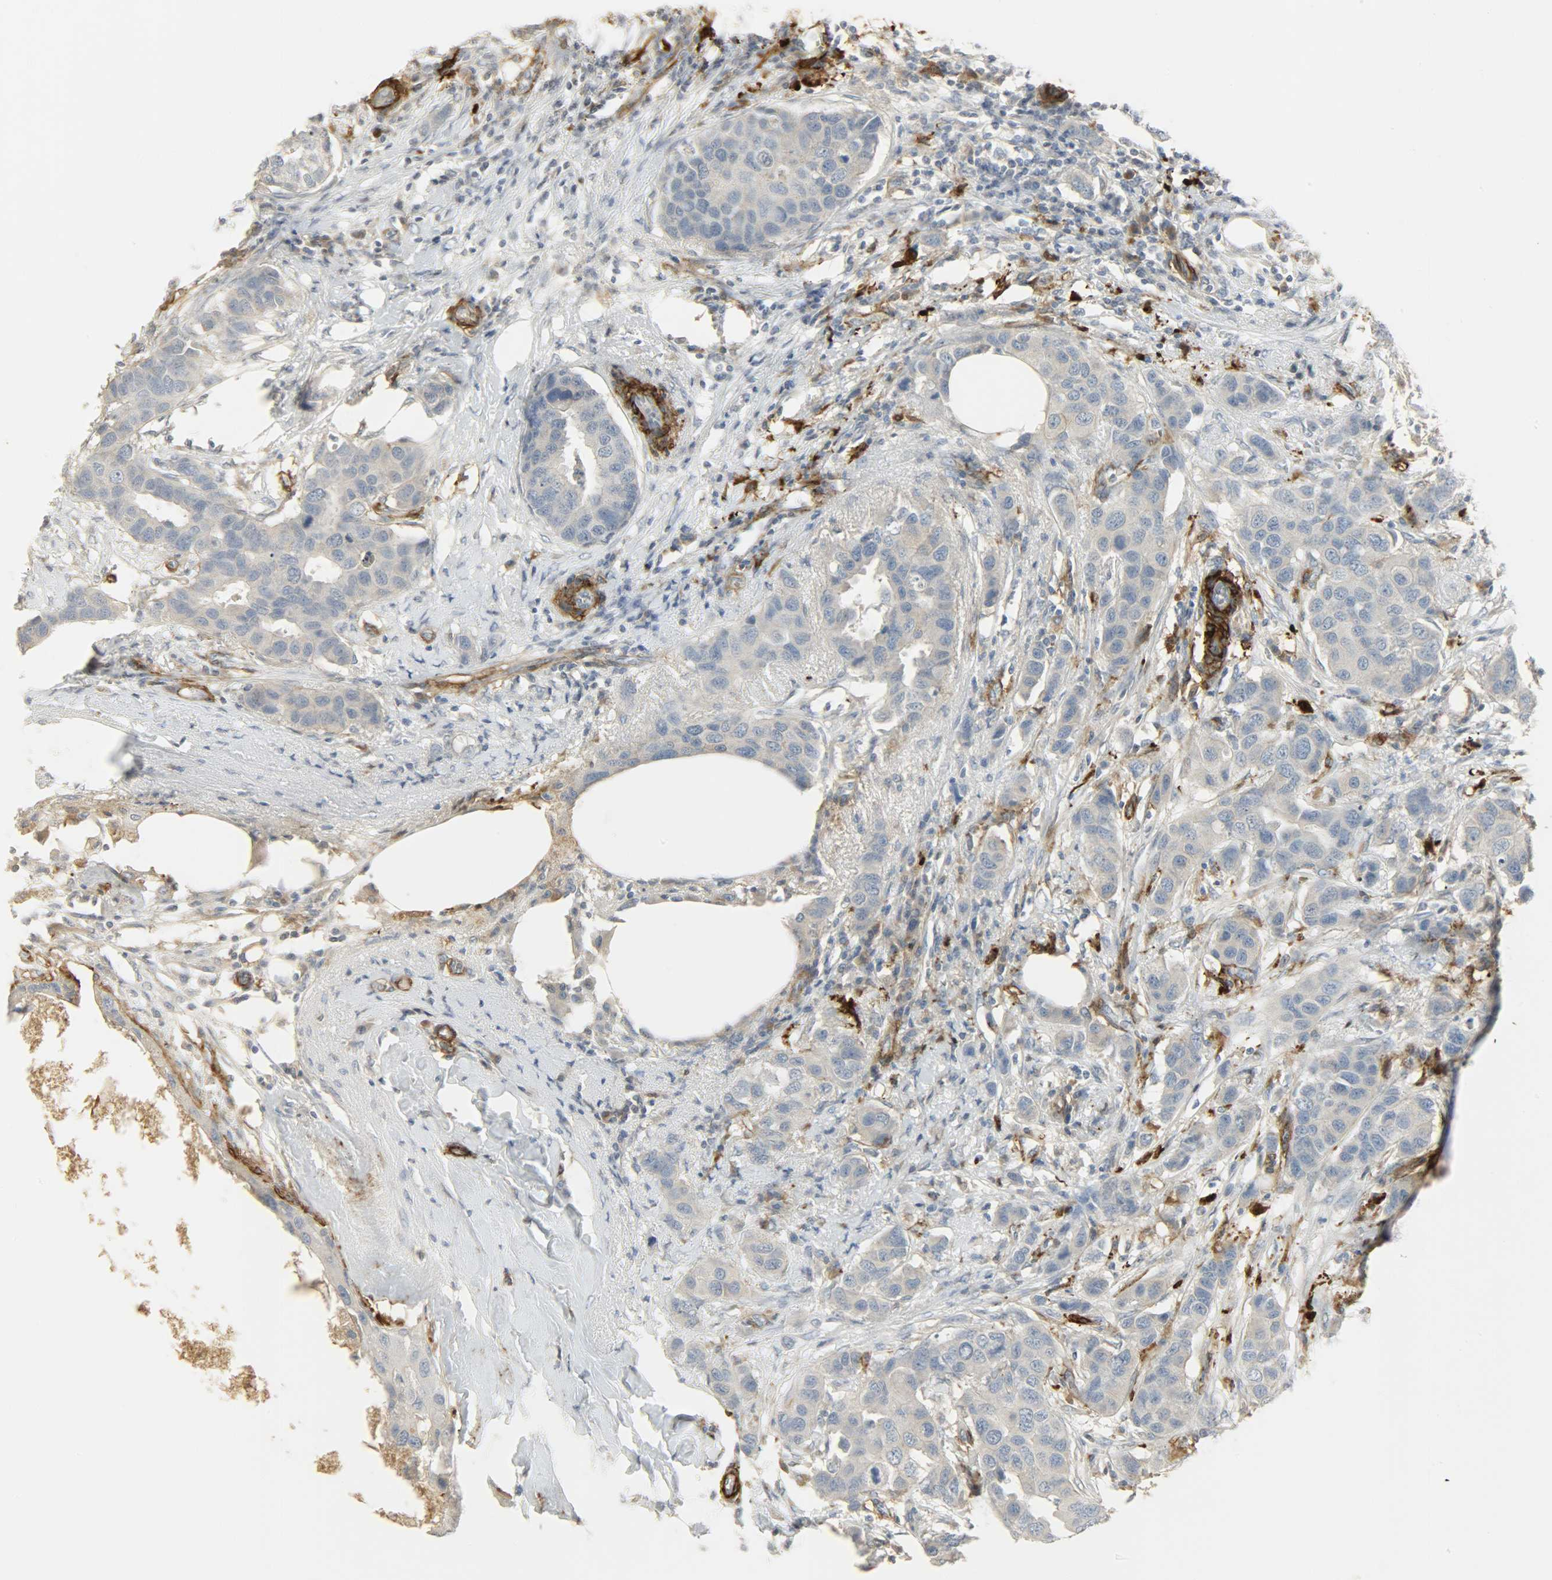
{"staining": {"intensity": "negative", "quantity": "none", "location": "none"}, "tissue": "breast cancer", "cell_type": "Tumor cells", "image_type": "cancer", "snomed": [{"axis": "morphology", "description": "Duct carcinoma"}, {"axis": "topography", "description": "Breast"}], "caption": "Breast cancer stained for a protein using IHC exhibits no expression tumor cells.", "gene": "ENPEP", "patient": {"sex": "female", "age": 50}}